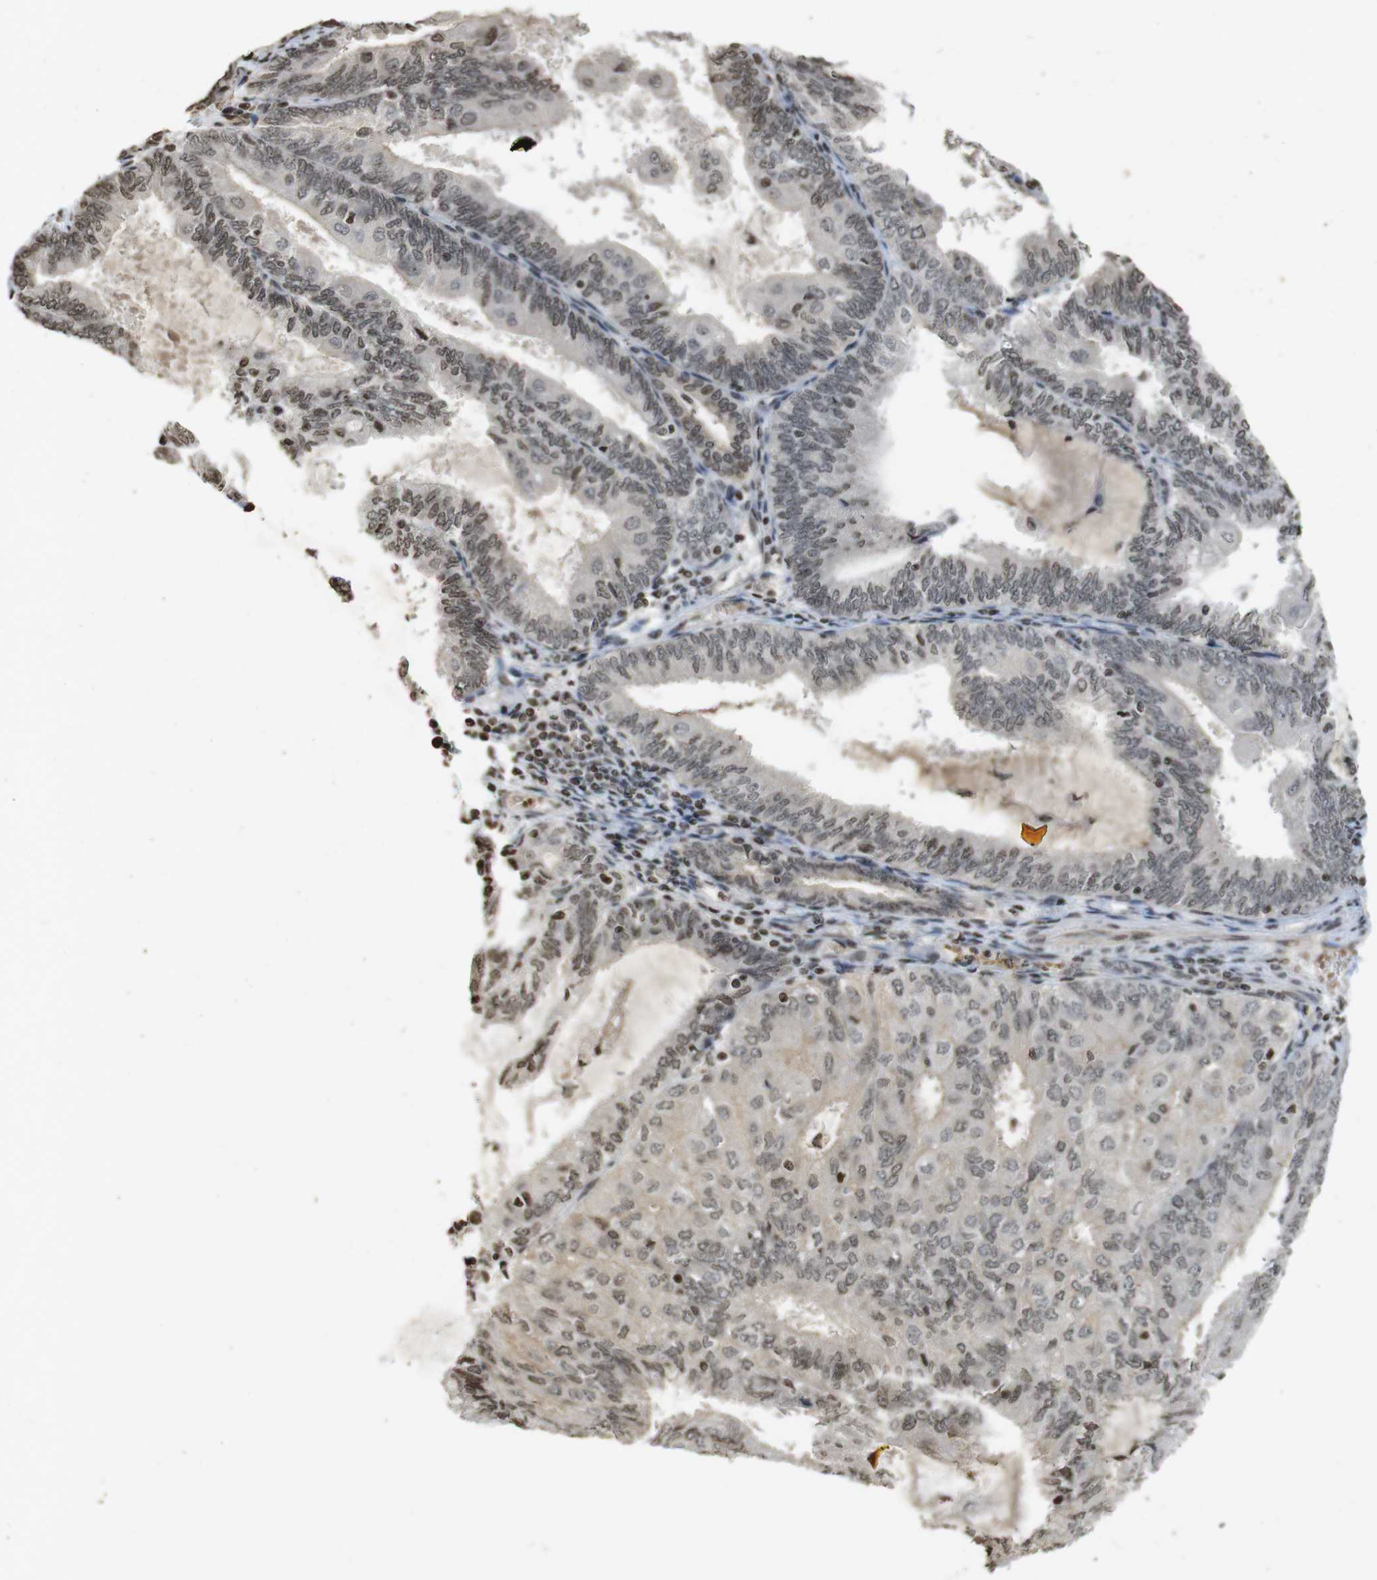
{"staining": {"intensity": "moderate", "quantity": "<25%", "location": "nuclear"}, "tissue": "endometrial cancer", "cell_type": "Tumor cells", "image_type": "cancer", "snomed": [{"axis": "morphology", "description": "Adenocarcinoma, NOS"}, {"axis": "topography", "description": "Endometrium"}], "caption": "A micrograph of endometrial adenocarcinoma stained for a protein shows moderate nuclear brown staining in tumor cells.", "gene": "FOXA3", "patient": {"sex": "female", "age": 81}}